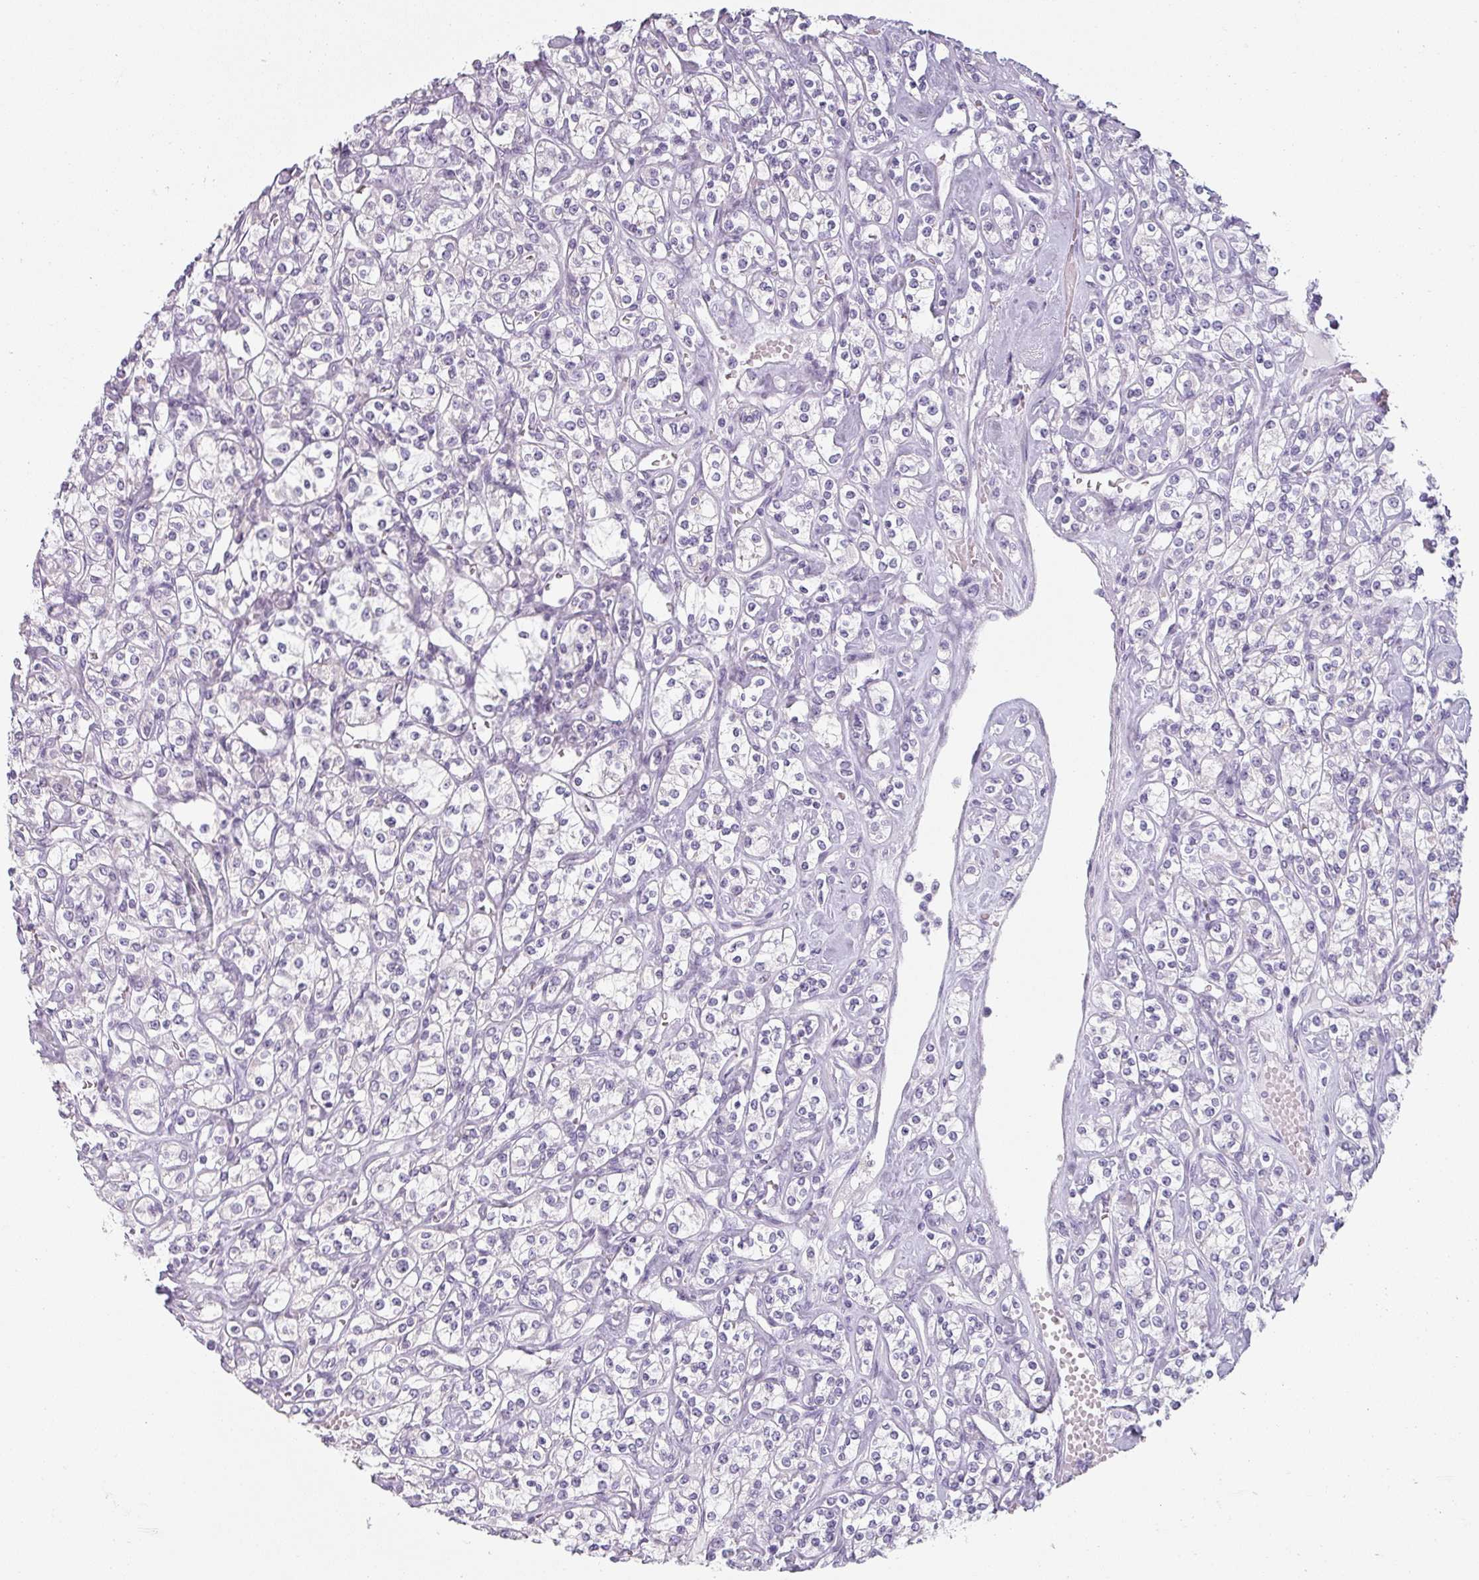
{"staining": {"intensity": "negative", "quantity": "none", "location": "none"}, "tissue": "renal cancer", "cell_type": "Tumor cells", "image_type": "cancer", "snomed": [{"axis": "morphology", "description": "Adenocarcinoma, NOS"}, {"axis": "topography", "description": "Kidney"}], "caption": "Photomicrograph shows no protein positivity in tumor cells of renal adenocarcinoma tissue.", "gene": "SFTPA1", "patient": {"sex": "male", "age": 77}}